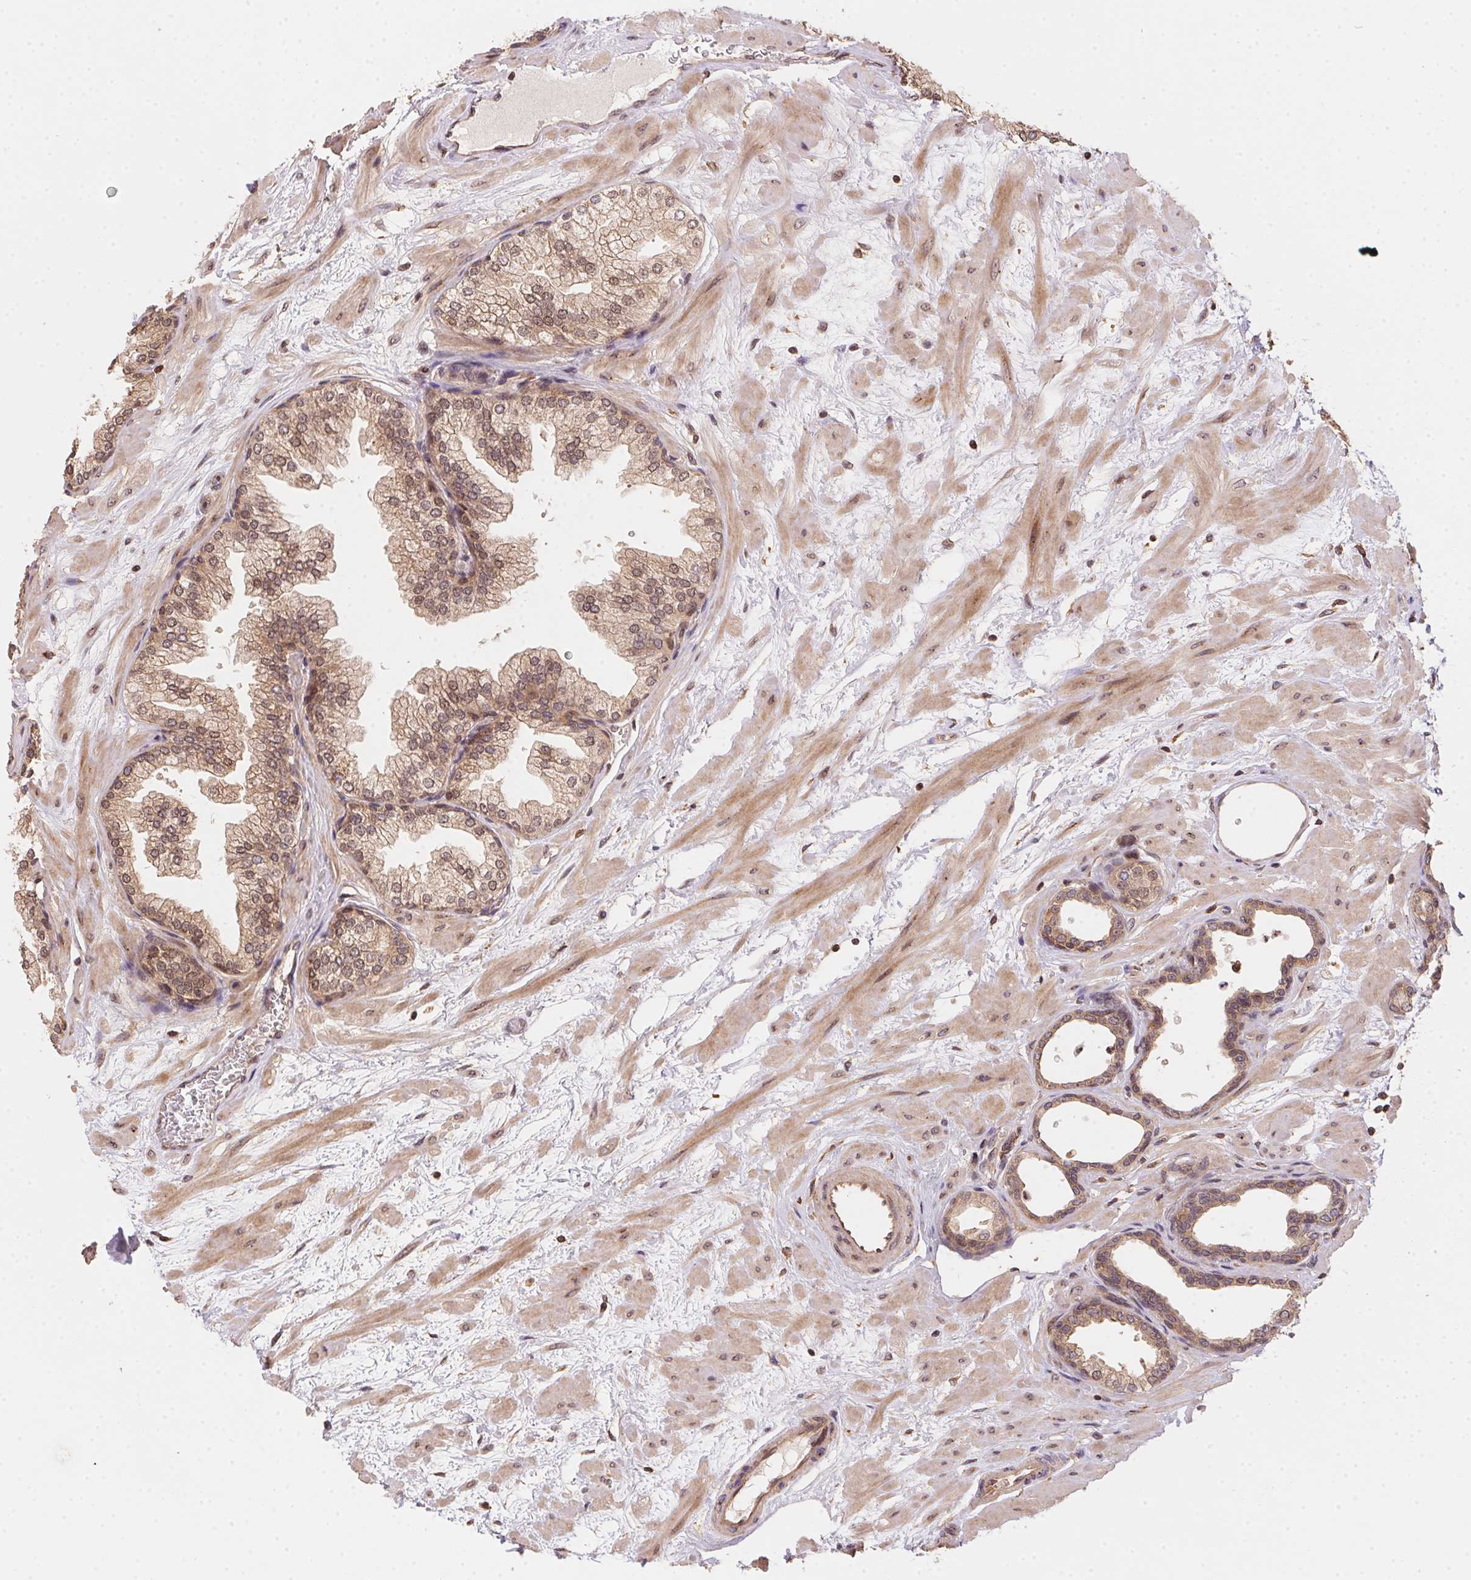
{"staining": {"intensity": "weak", "quantity": ">75%", "location": "cytoplasmic/membranous,nuclear"}, "tissue": "prostate", "cell_type": "Glandular cells", "image_type": "normal", "snomed": [{"axis": "morphology", "description": "Normal tissue, NOS"}, {"axis": "topography", "description": "Prostate"}], "caption": "Glandular cells exhibit low levels of weak cytoplasmic/membranous,nuclear positivity in about >75% of cells in benign prostate. Immunohistochemistry (ihc) stains the protein in brown and the nuclei are stained blue.", "gene": "MEX3D", "patient": {"sex": "male", "age": 37}}